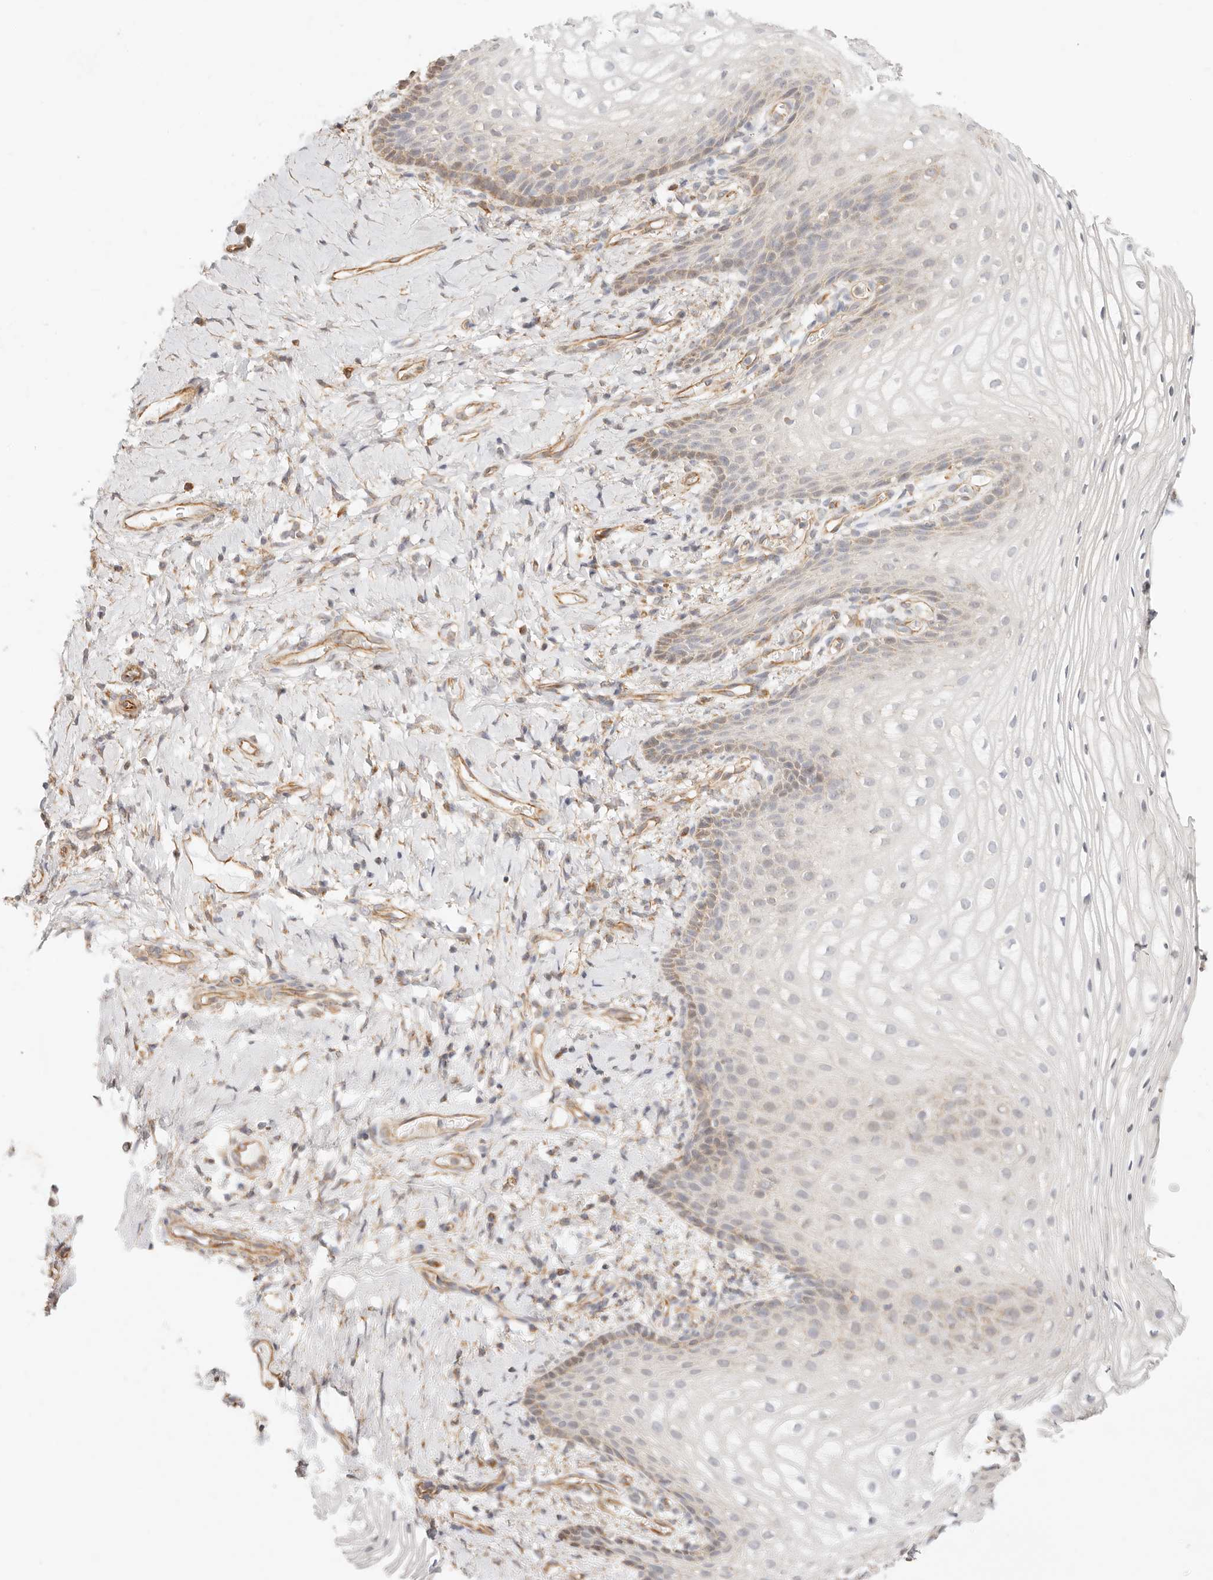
{"staining": {"intensity": "moderate", "quantity": "<25%", "location": "cytoplasmic/membranous"}, "tissue": "vagina", "cell_type": "Squamous epithelial cells", "image_type": "normal", "snomed": [{"axis": "morphology", "description": "Normal tissue, NOS"}, {"axis": "topography", "description": "Vagina"}], "caption": "Protein analysis of benign vagina exhibits moderate cytoplasmic/membranous positivity in about <25% of squamous epithelial cells. (brown staining indicates protein expression, while blue staining denotes nuclei).", "gene": "ZC3H11A", "patient": {"sex": "female", "age": 60}}